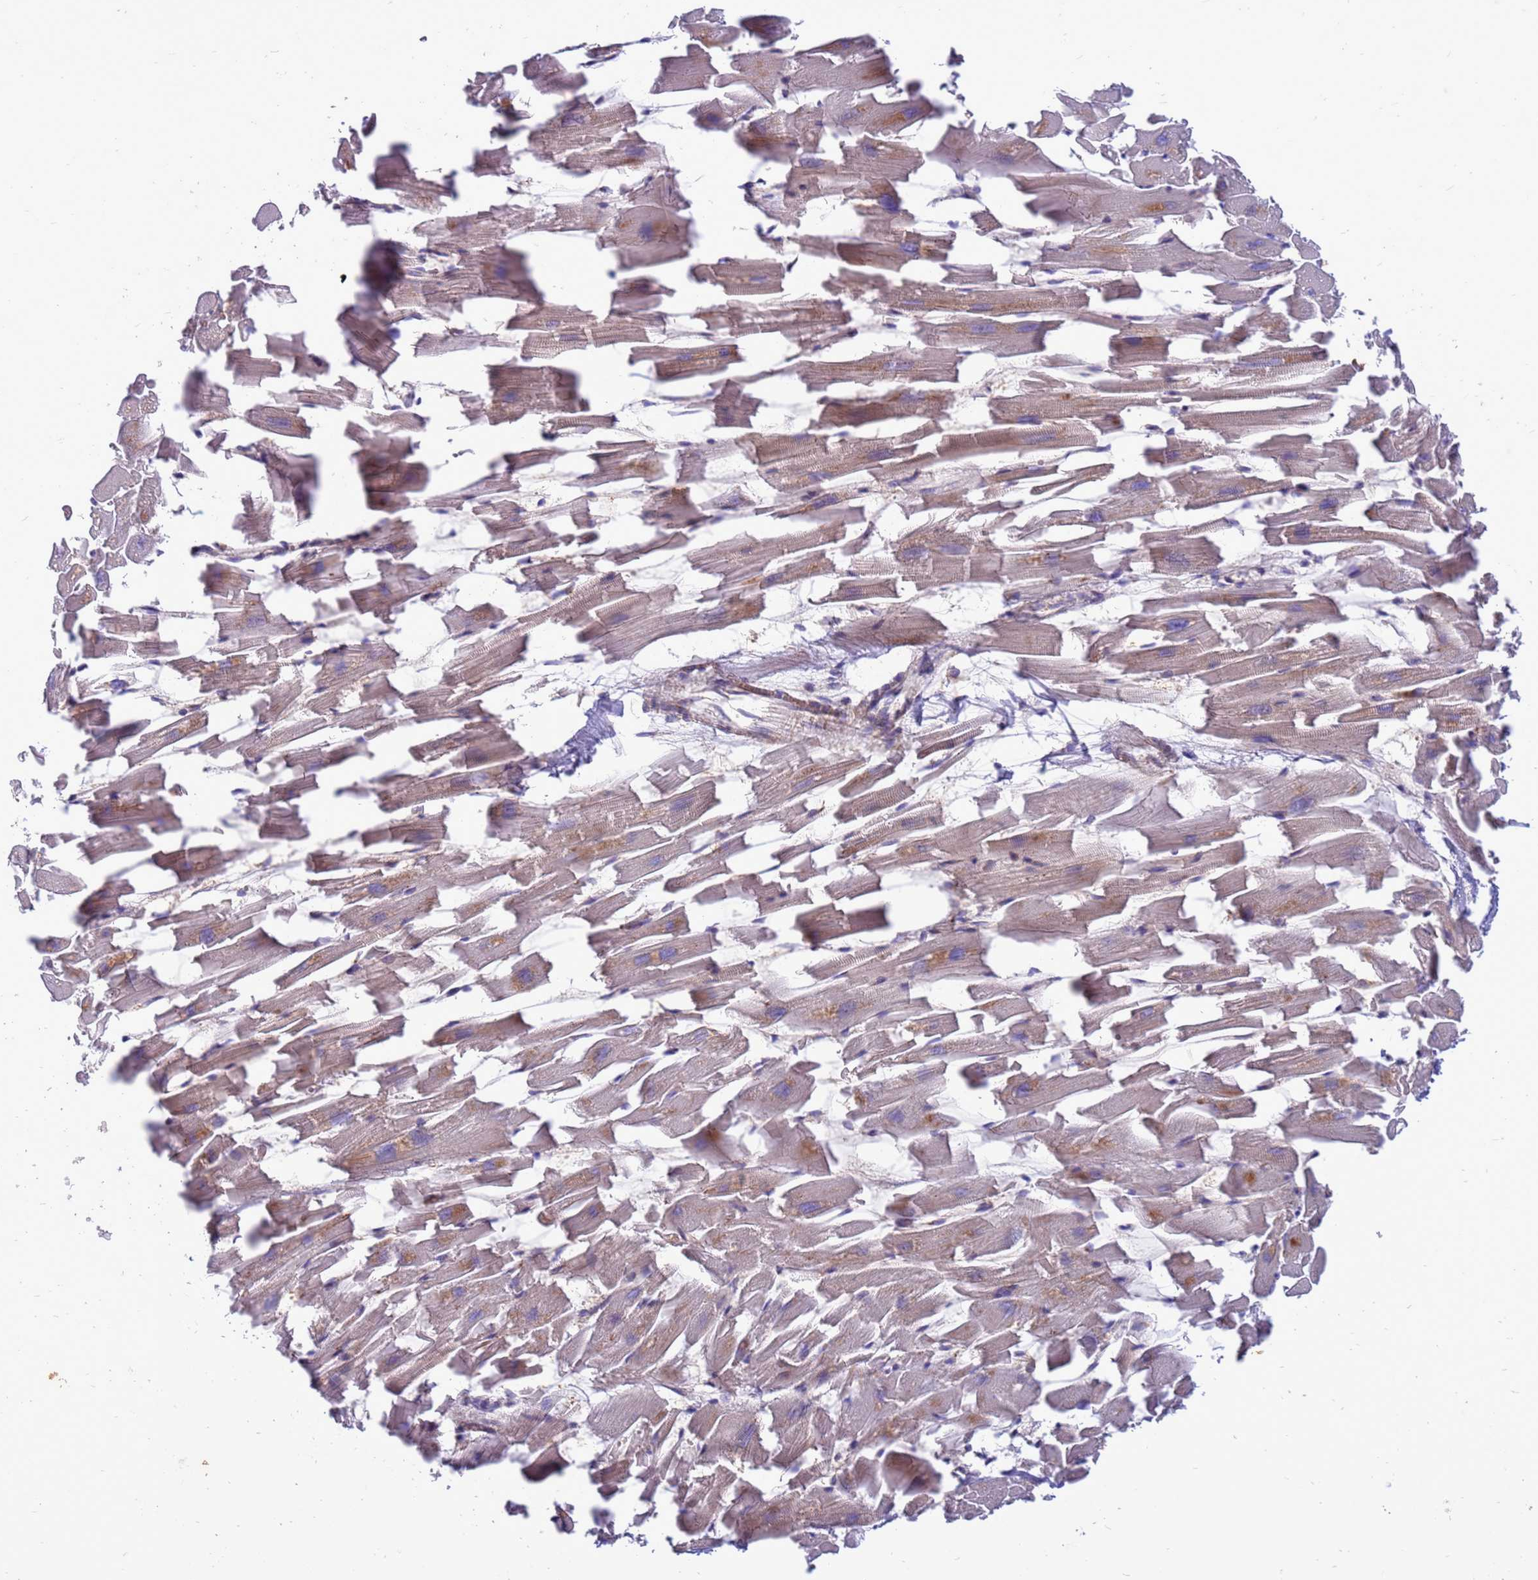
{"staining": {"intensity": "moderate", "quantity": "25%-75%", "location": "cytoplasmic/membranous"}, "tissue": "heart muscle", "cell_type": "Cardiomyocytes", "image_type": "normal", "snomed": [{"axis": "morphology", "description": "Normal tissue, NOS"}, {"axis": "topography", "description": "Heart"}], "caption": "The immunohistochemical stain highlights moderate cytoplasmic/membranous positivity in cardiomyocytes of benign heart muscle. (brown staining indicates protein expression, while blue staining denotes nuclei).", "gene": "ZC3HAV1", "patient": {"sex": "female", "age": 64}}